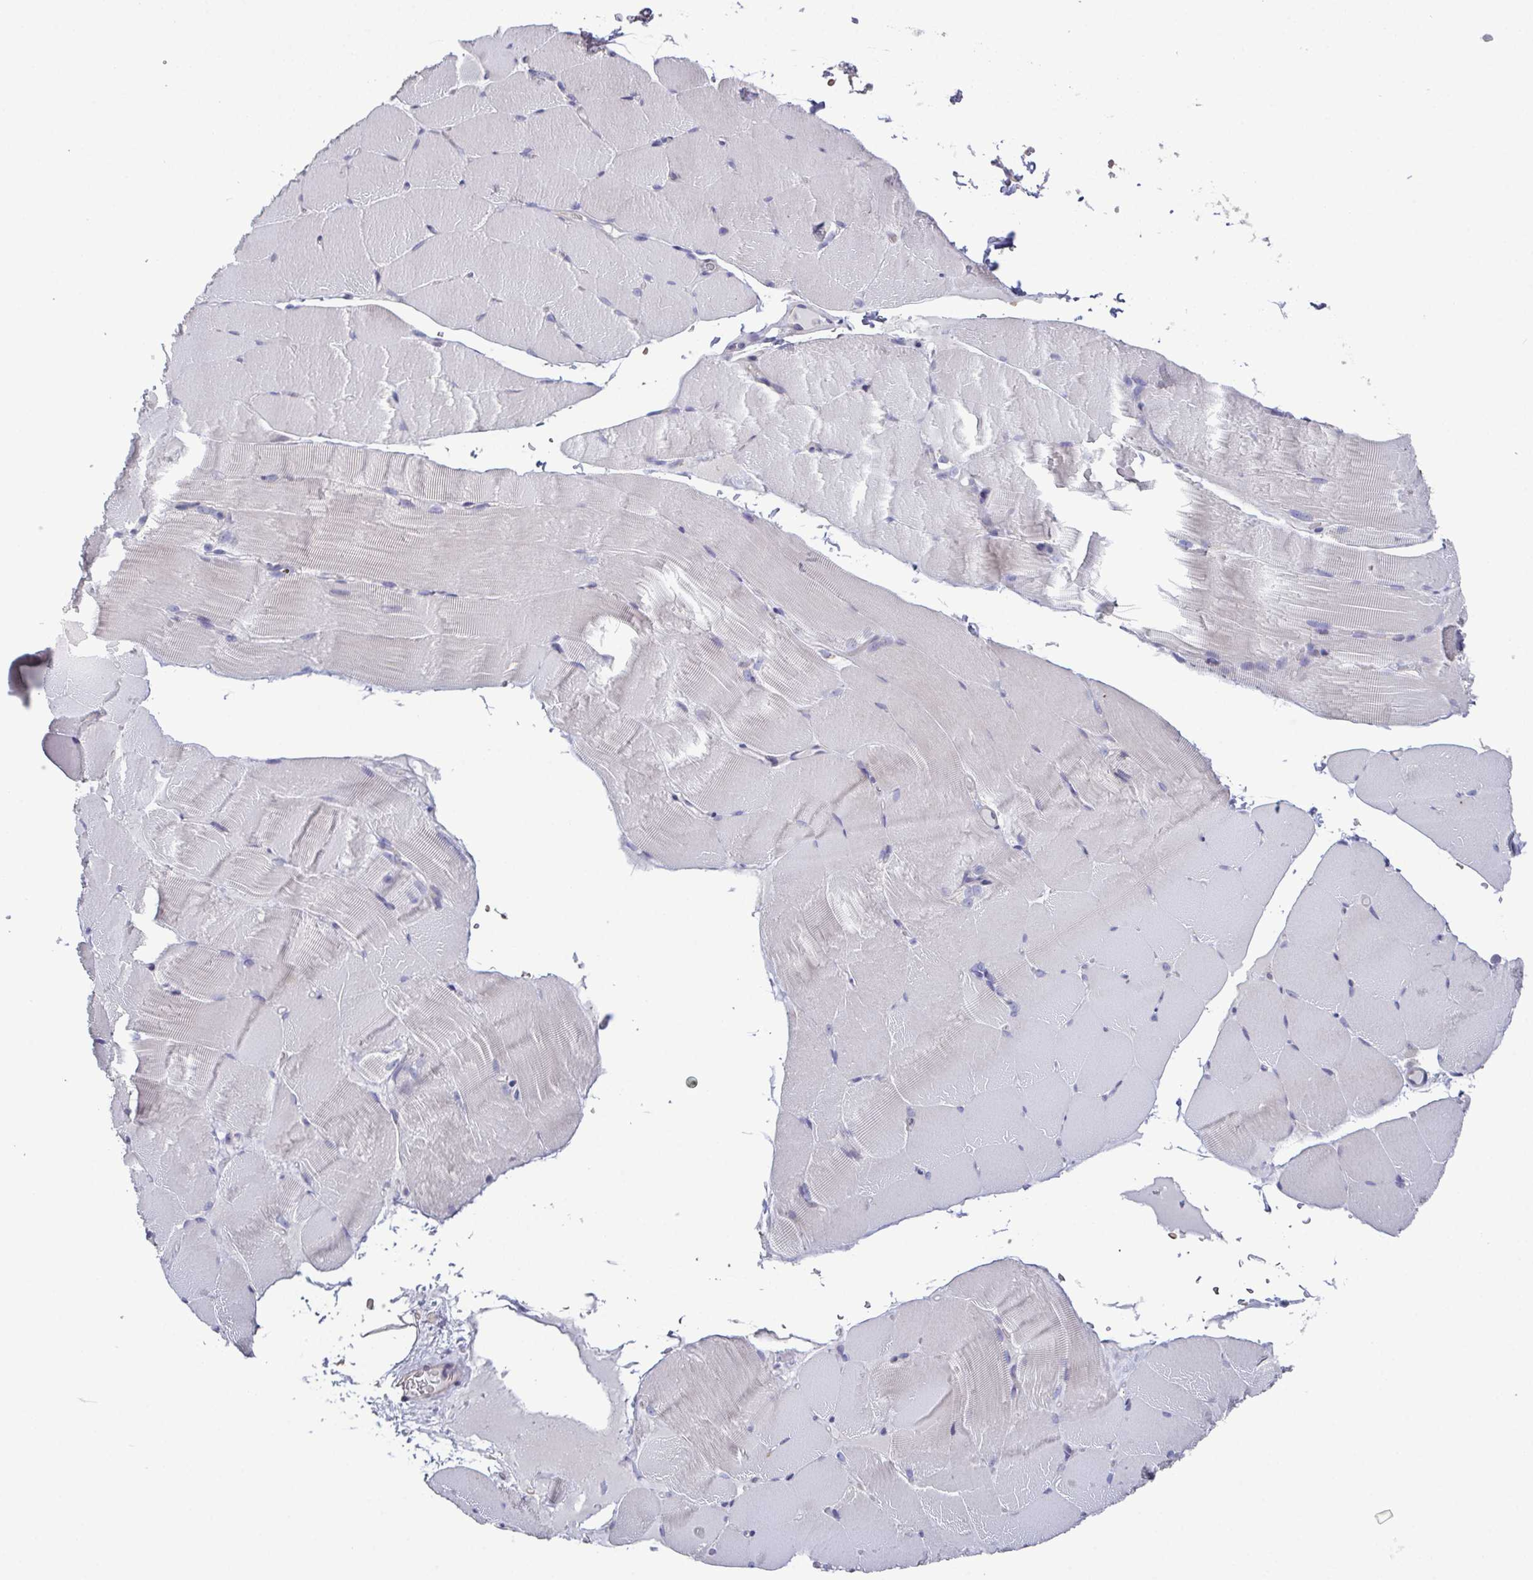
{"staining": {"intensity": "negative", "quantity": "none", "location": "none"}, "tissue": "skeletal muscle", "cell_type": "Myocytes", "image_type": "normal", "snomed": [{"axis": "morphology", "description": "Normal tissue, NOS"}, {"axis": "topography", "description": "Skeletal muscle"}], "caption": "DAB immunohistochemical staining of normal skeletal muscle demonstrates no significant expression in myocytes. (IHC, brightfield microscopy, high magnification).", "gene": "GLDC", "patient": {"sex": "female", "age": 37}}